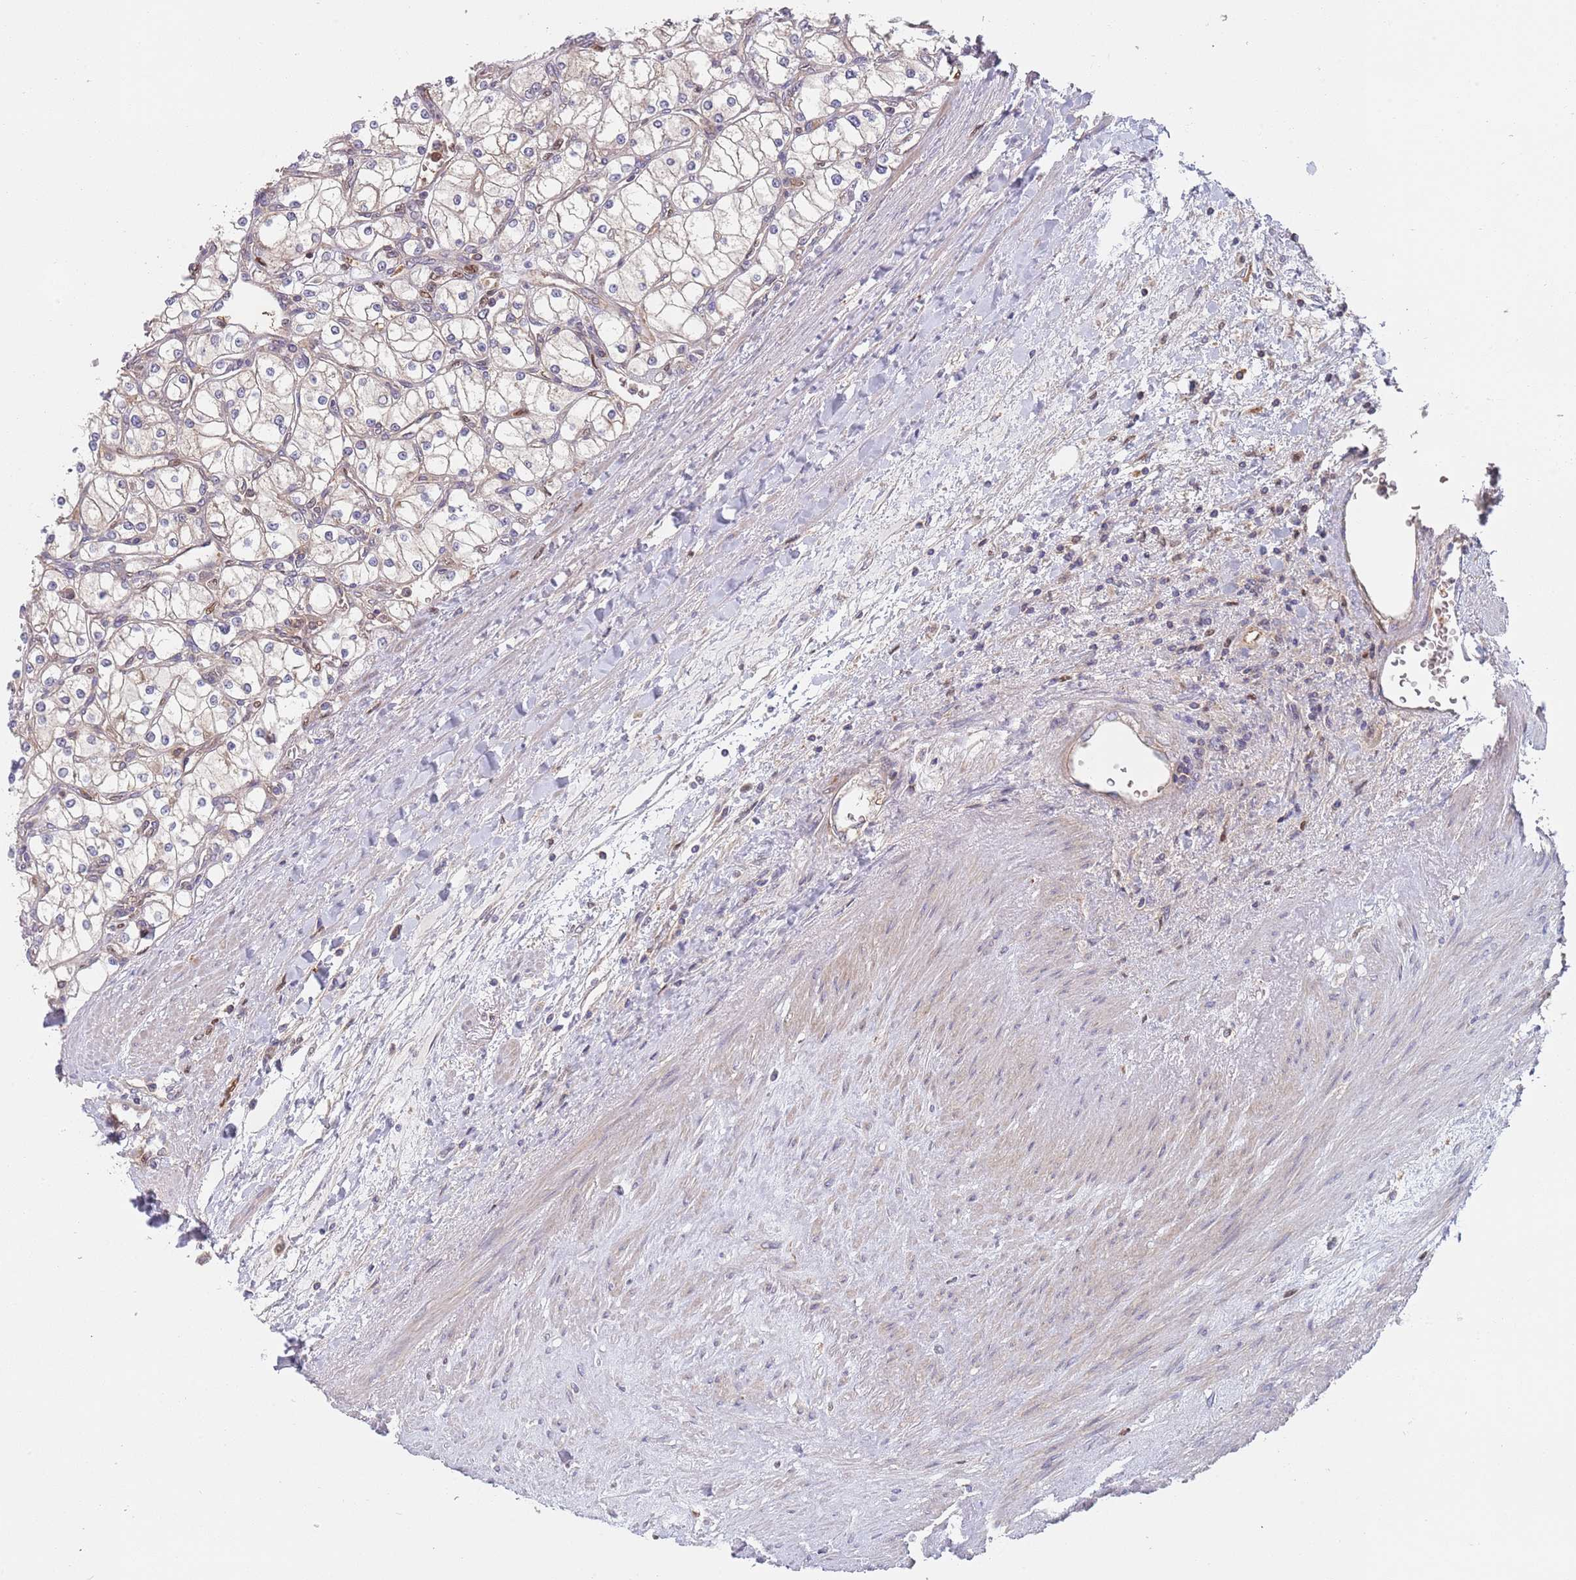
{"staining": {"intensity": "negative", "quantity": "none", "location": "none"}, "tissue": "renal cancer", "cell_type": "Tumor cells", "image_type": "cancer", "snomed": [{"axis": "morphology", "description": "Adenocarcinoma, NOS"}, {"axis": "topography", "description": "Kidney"}], "caption": "A photomicrograph of human renal adenocarcinoma is negative for staining in tumor cells.", "gene": "GDI2", "patient": {"sex": "male", "age": 80}}